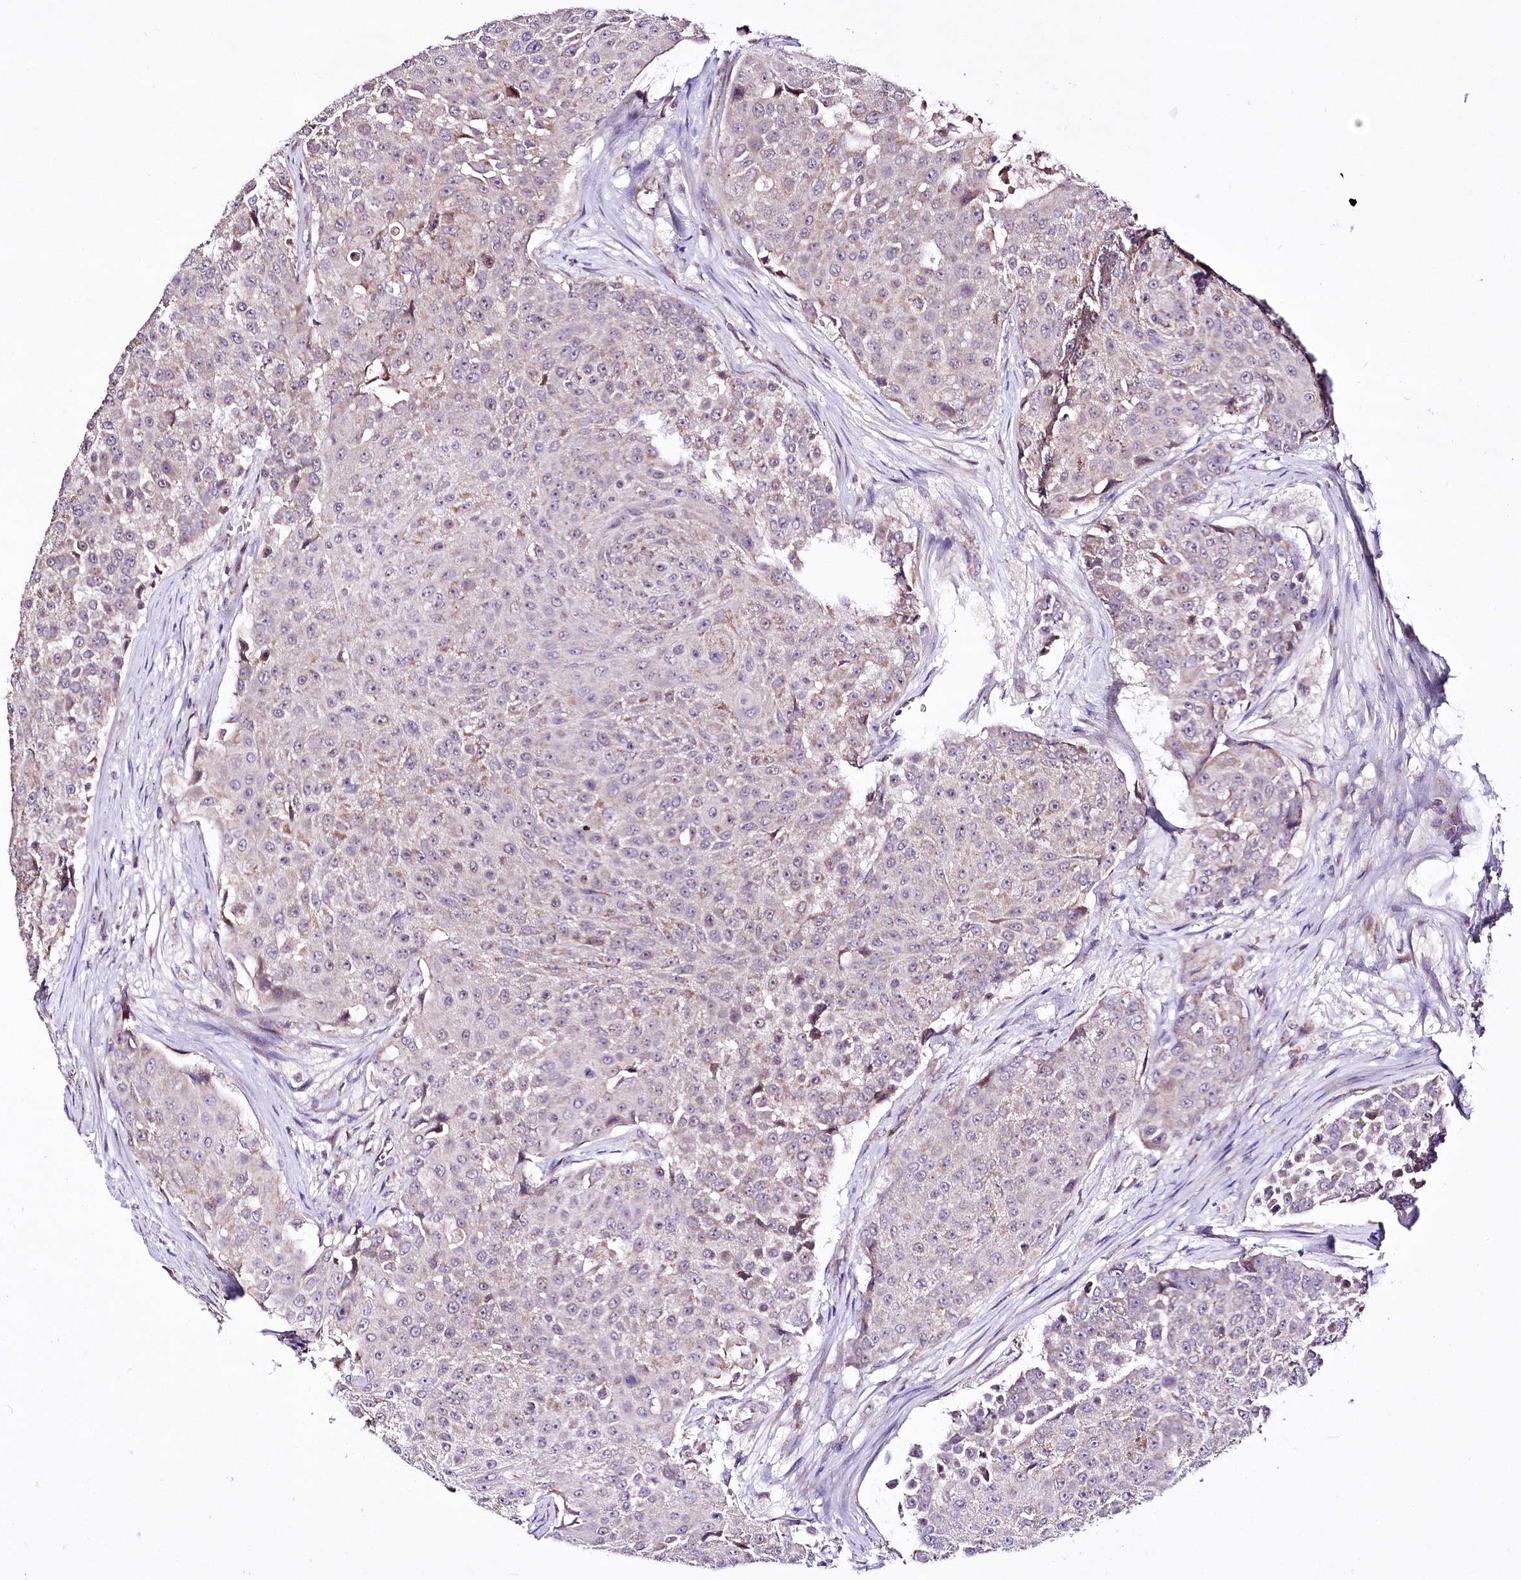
{"staining": {"intensity": "weak", "quantity": "<25%", "location": "cytoplasmic/membranous"}, "tissue": "urothelial cancer", "cell_type": "Tumor cells", "image_type": "cancer", "snomed": [{"axis": "morphology", "description": "Urothelial carcinoma, High grade"}, {"axis": "topography", "description": "Urinary bladder"}], "caption": "DAB (3,3'-diaminobenzidine) immunohistochemical staining of urothelial carcinoma (high-grade) exhibits no significant positivity in tumor cells.", "gene": "ATE1", "patient": {"sex": "female", "age": 63}}